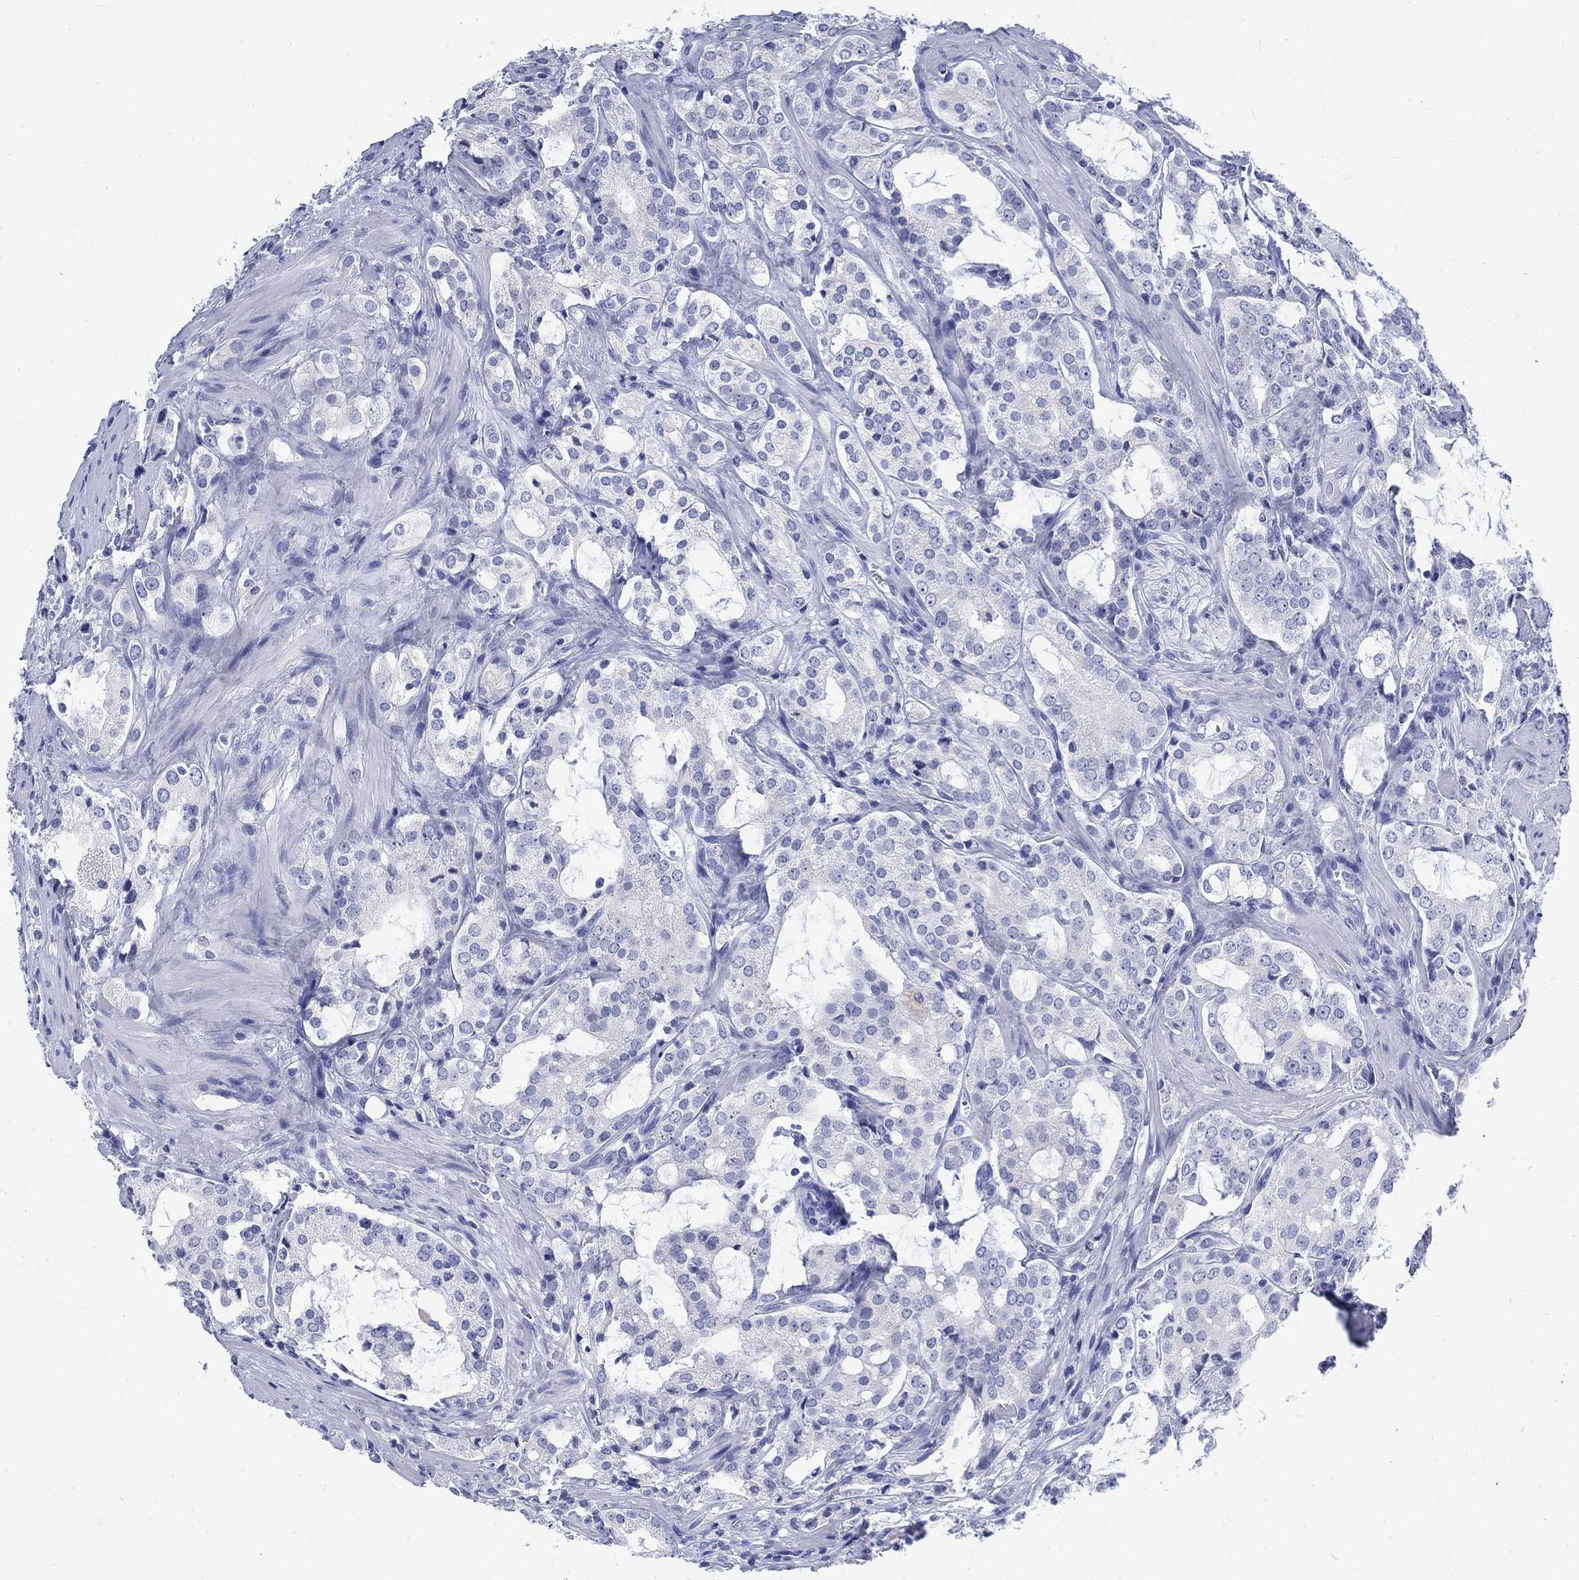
{"staining": {"intensity": "negative", "quantity": "none", "location": "none"}, "tissue": "prostate cancer", "cell_type": "Tumor cells", "image_type": "cancer", "snomed": [{"axis": "morphology", "description": "Adenocarcinoma, NOS"}, {"axis": "topography", "description": "Prostate"}], "caption": "IHC photomicrograph of prostate cancer (adenocarcinoma) stained for a protein (brown), which reveals no staining in tumor cells.", "gene": "KRT76", "patient": {"sex": "male", "age": 66}}